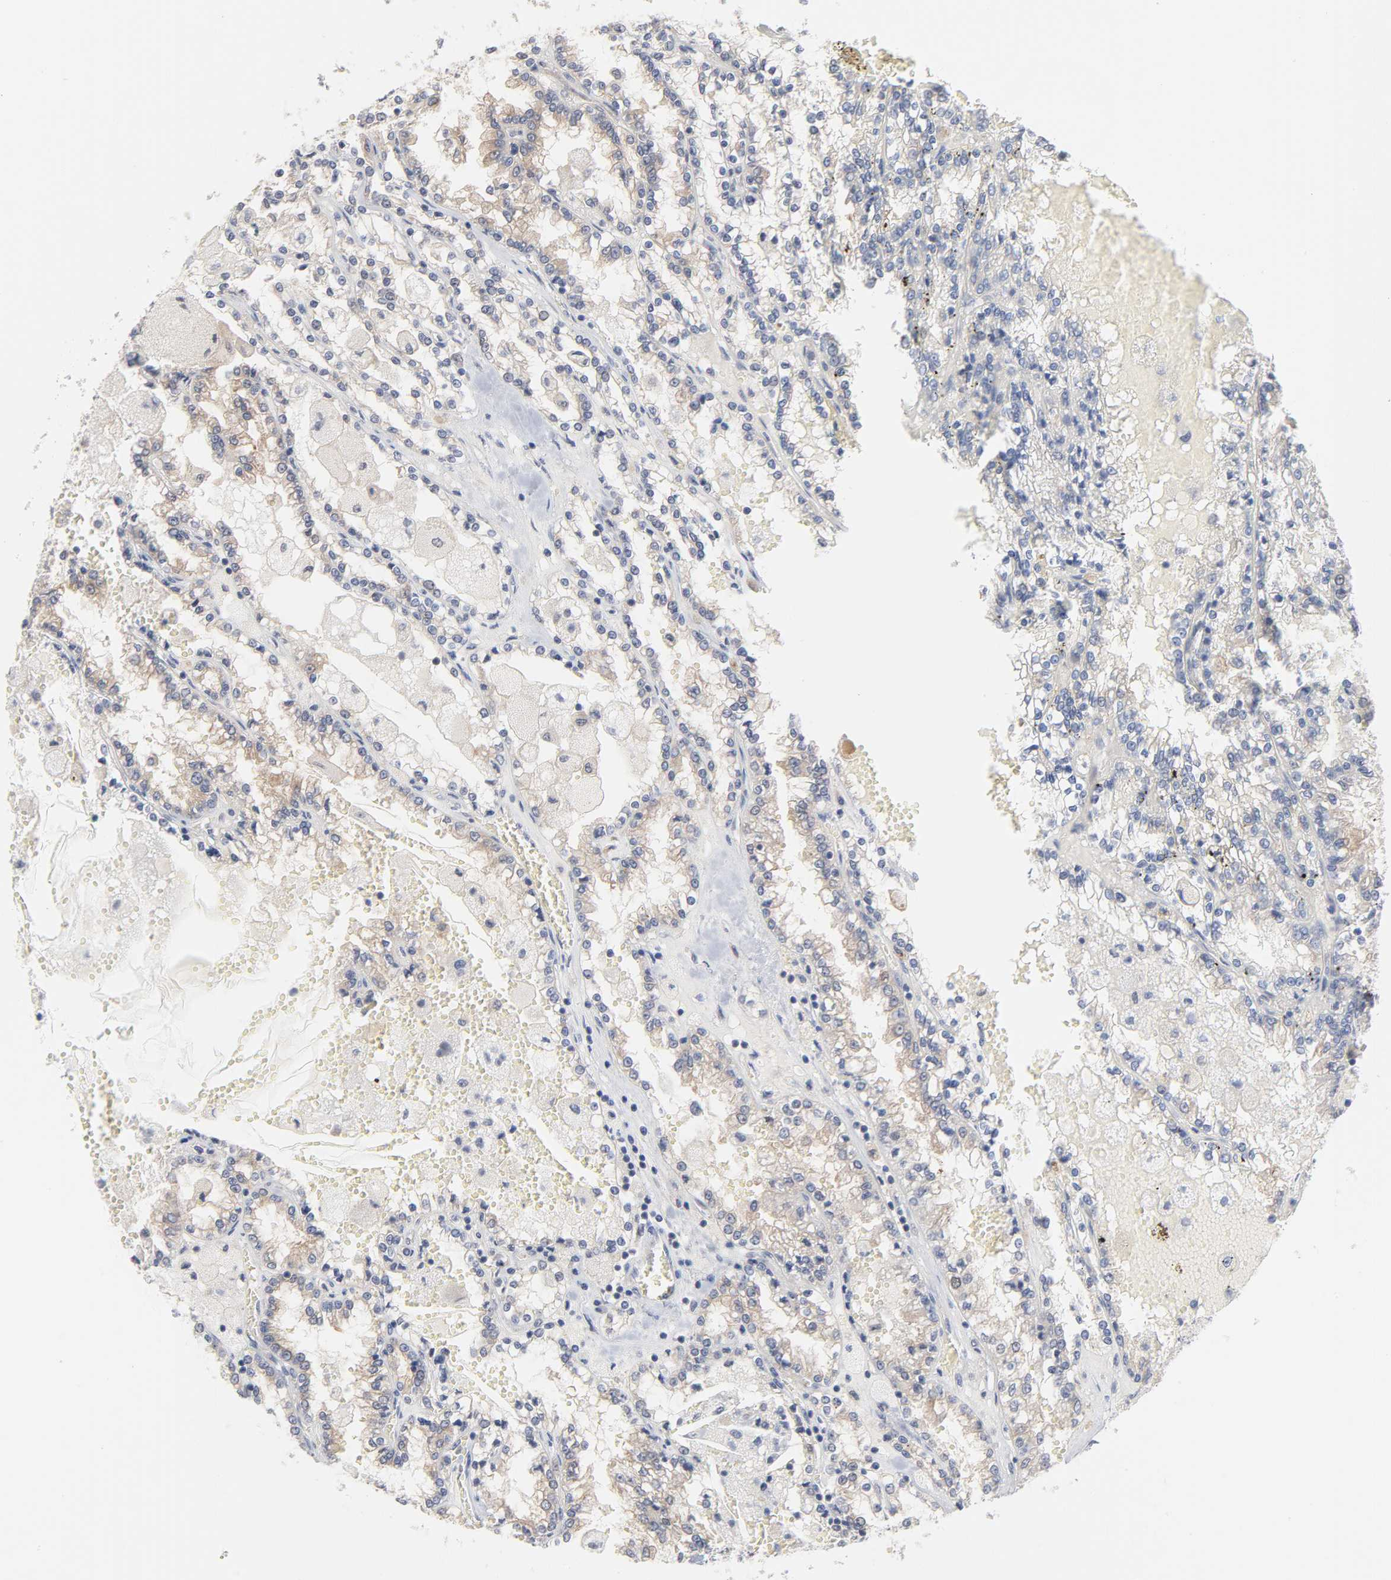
{"staining": {"intensity": "negative", "quantity": "none", "location": "none"}, "tissue": "renal cancer", "cell_type": "Tumor cells", "image_type": "cancer", "snomed": [{"axis": "morphology", "description": "Adenocarcinoma, NOS"}, {"axis": "topography", "description": "Kidney"}], "caption": "Immunohistochemical staining of renal cancer (adenocarcinoma) exhibits no significant positivity in tumor cells.", "gene": "UBL4A", "patient": {"sex": "female", "age": 56}}